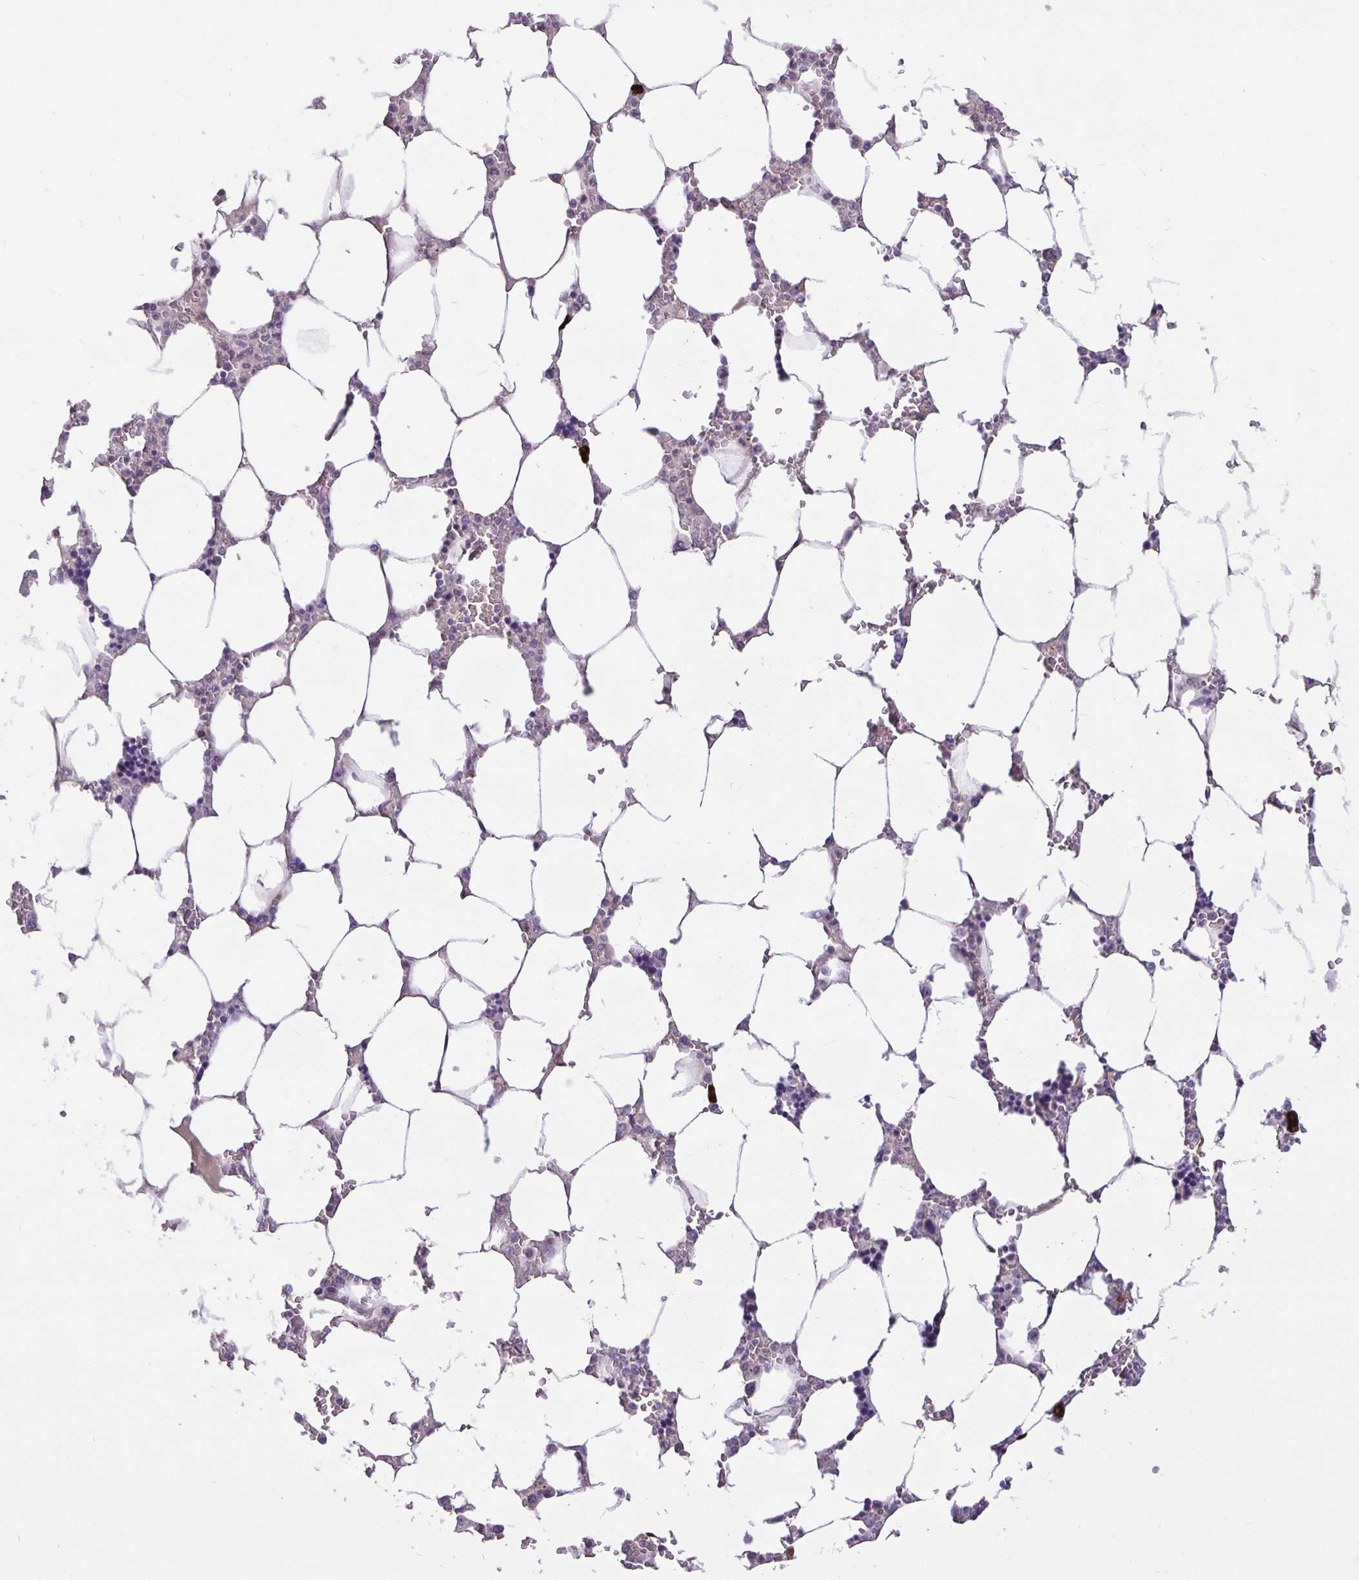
{"staining": {"intensity": "strong", "quantity": "<25%", "location": "cytoplasmic/membranous"}, "tissue": "bone marrow", "cell_type": "Hematopoietic cells", "image_type": "normal", "snomed": [{"axis": "morphology", "description": "Normal tissue, NOS"}, {"axis": "topography", "description": "Bone marrow"}], "caption": "The image shows immunohistochemical staining of unremarkable bone marrow. There is strong cytoplasmic/membranous staining is present in about <25% of hematopoietic cells. (DAB (3,3'-diaminobenzidine) IHC with brightfield microscopy, high magnification).", "gene": "TAX1BP3", "patient": {"sex": "male", "age": 64}}